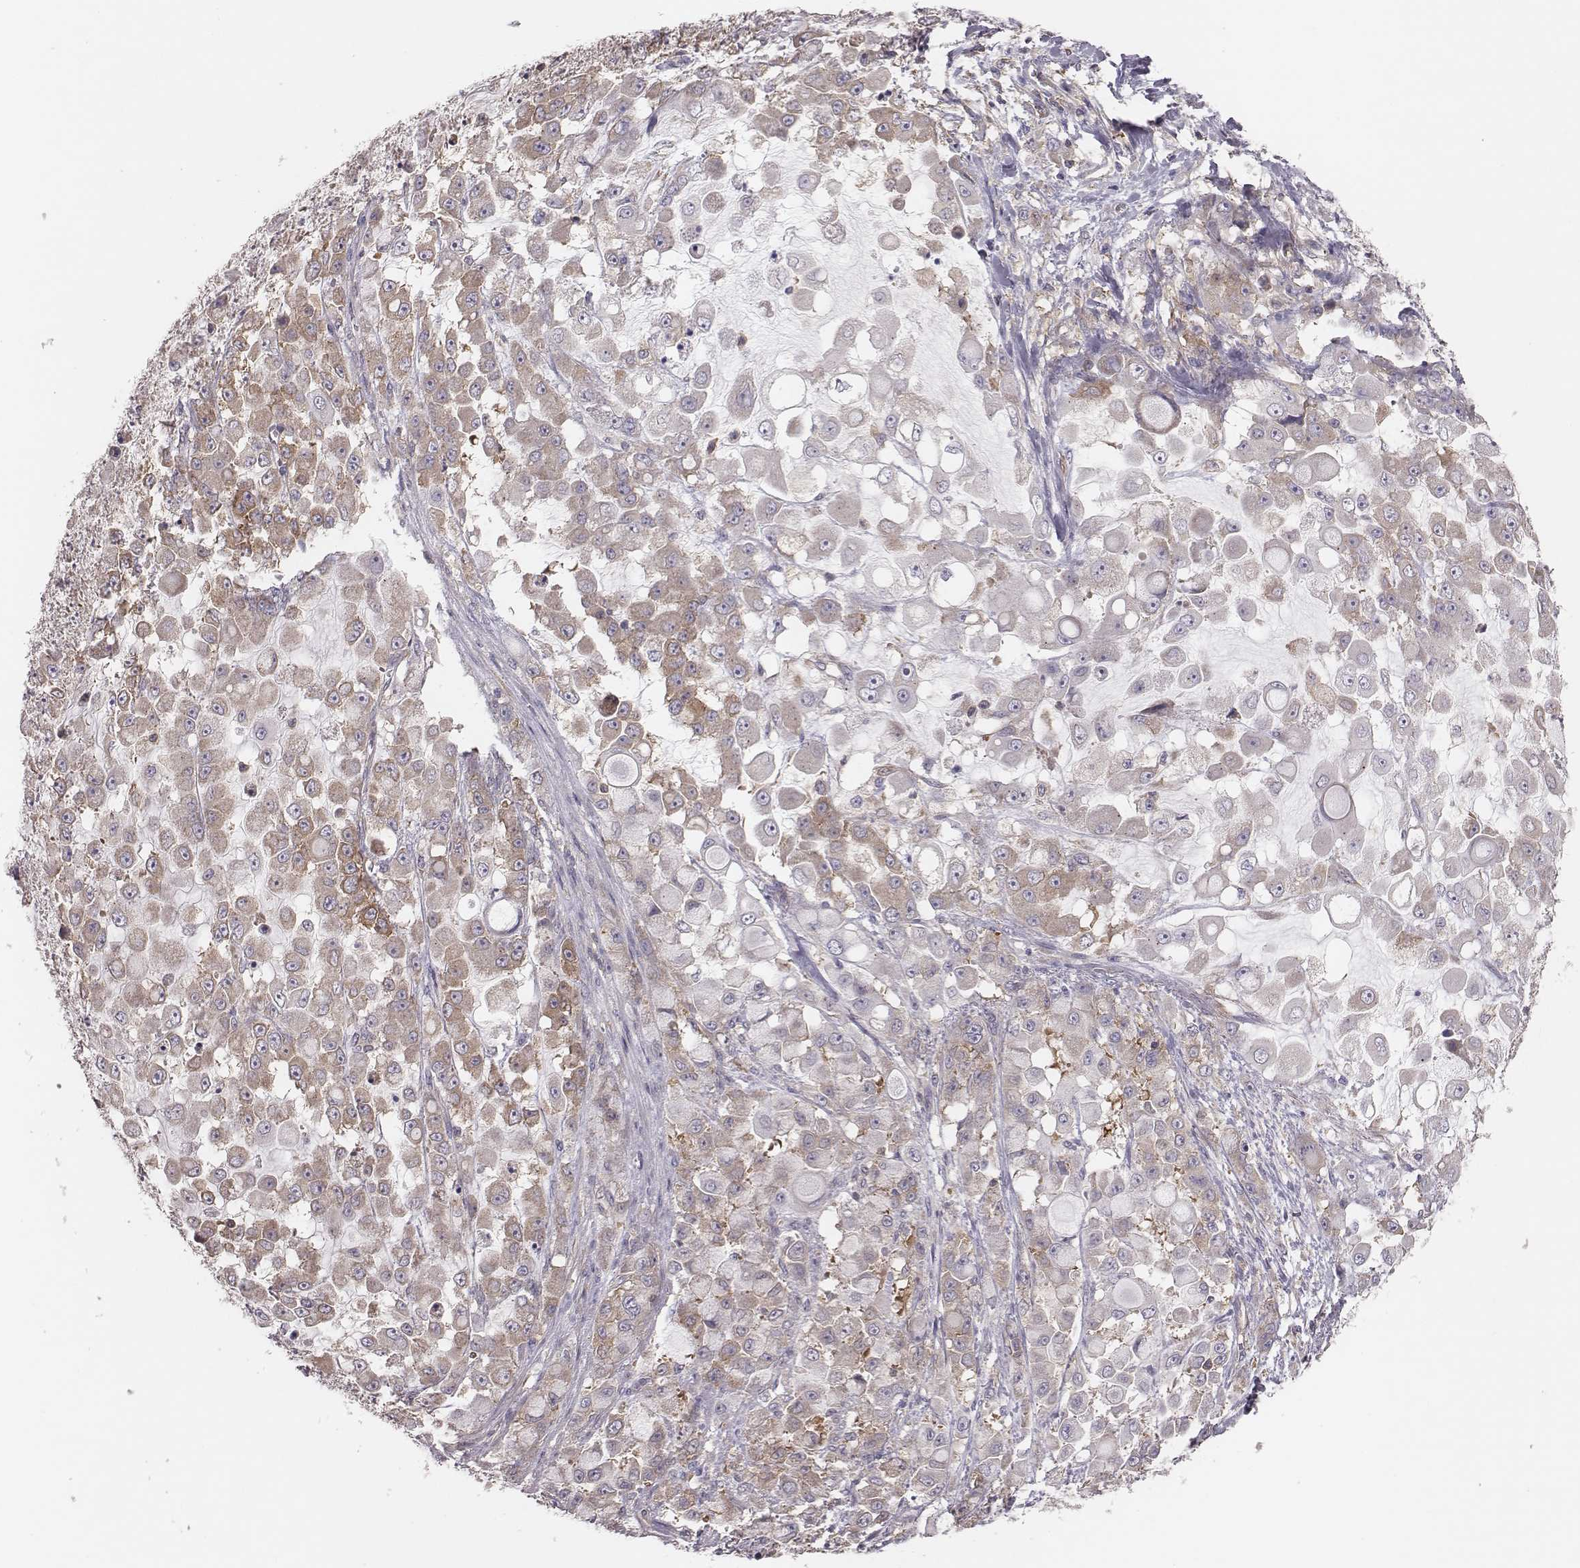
{"staining": {"intensity": "weak", "quantity": "25%-75%", "location": "cytoplasmic/membranous"}, "tissue": "stomach cancer", "cell_type": "Tumor cells", "image_type": "cancer", "snomed": [{"axis": "morphology", "description": "Adenocarcinoma, NOS"}, {"axis": "topography", "description": "Stomach"}], "caption": "Approximately 25%-75% of tumor cells in human stomach cancer show weak cytoplasmic/membranous protein positivity as visualized by brown immunohistochemical staining.", "gene": "CAD", "patient": {"sex": "female", "age": 76}}